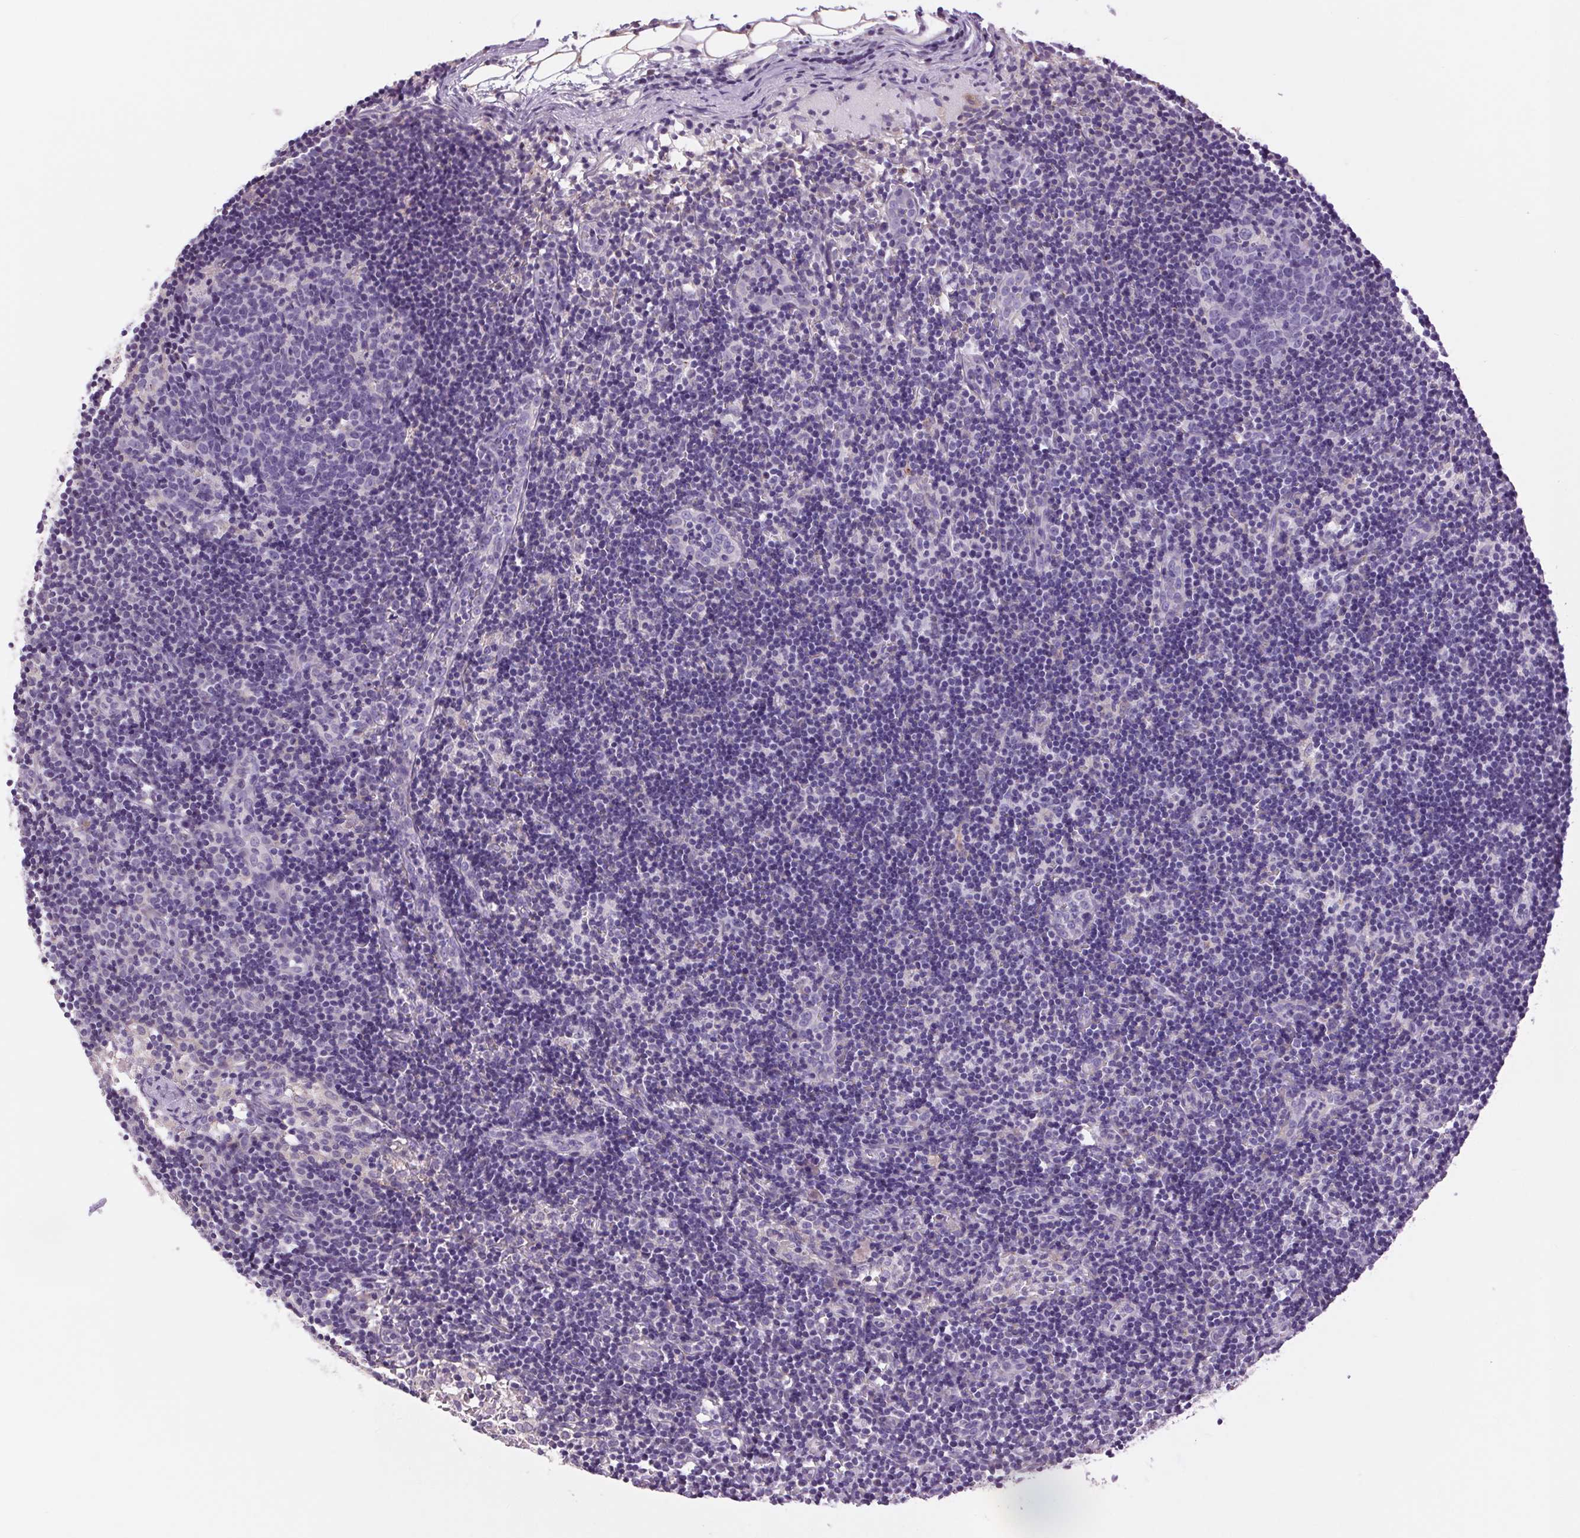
{"staining": {"intensity": "weak", "quantity": "<25%", "location": "cytoplasmic/membranous"}, "tissue": "lymph node", "cell_type": "Germinal center cells", "image_type": "normal", "snomed": [{"axis": "morphology", "description": "Normal tissue, NOS"}, {"axis": "topography", "description": "Lymph node"}], "caption": "Germinal center cells show no significant expression in unremarkable lymph node. The staining is performed using DAB brown chromogen with nuclei counter-stained in using hematoxylin.", "gene": "SOWAHC", "patient": {"sex": "female", "age": 41}}